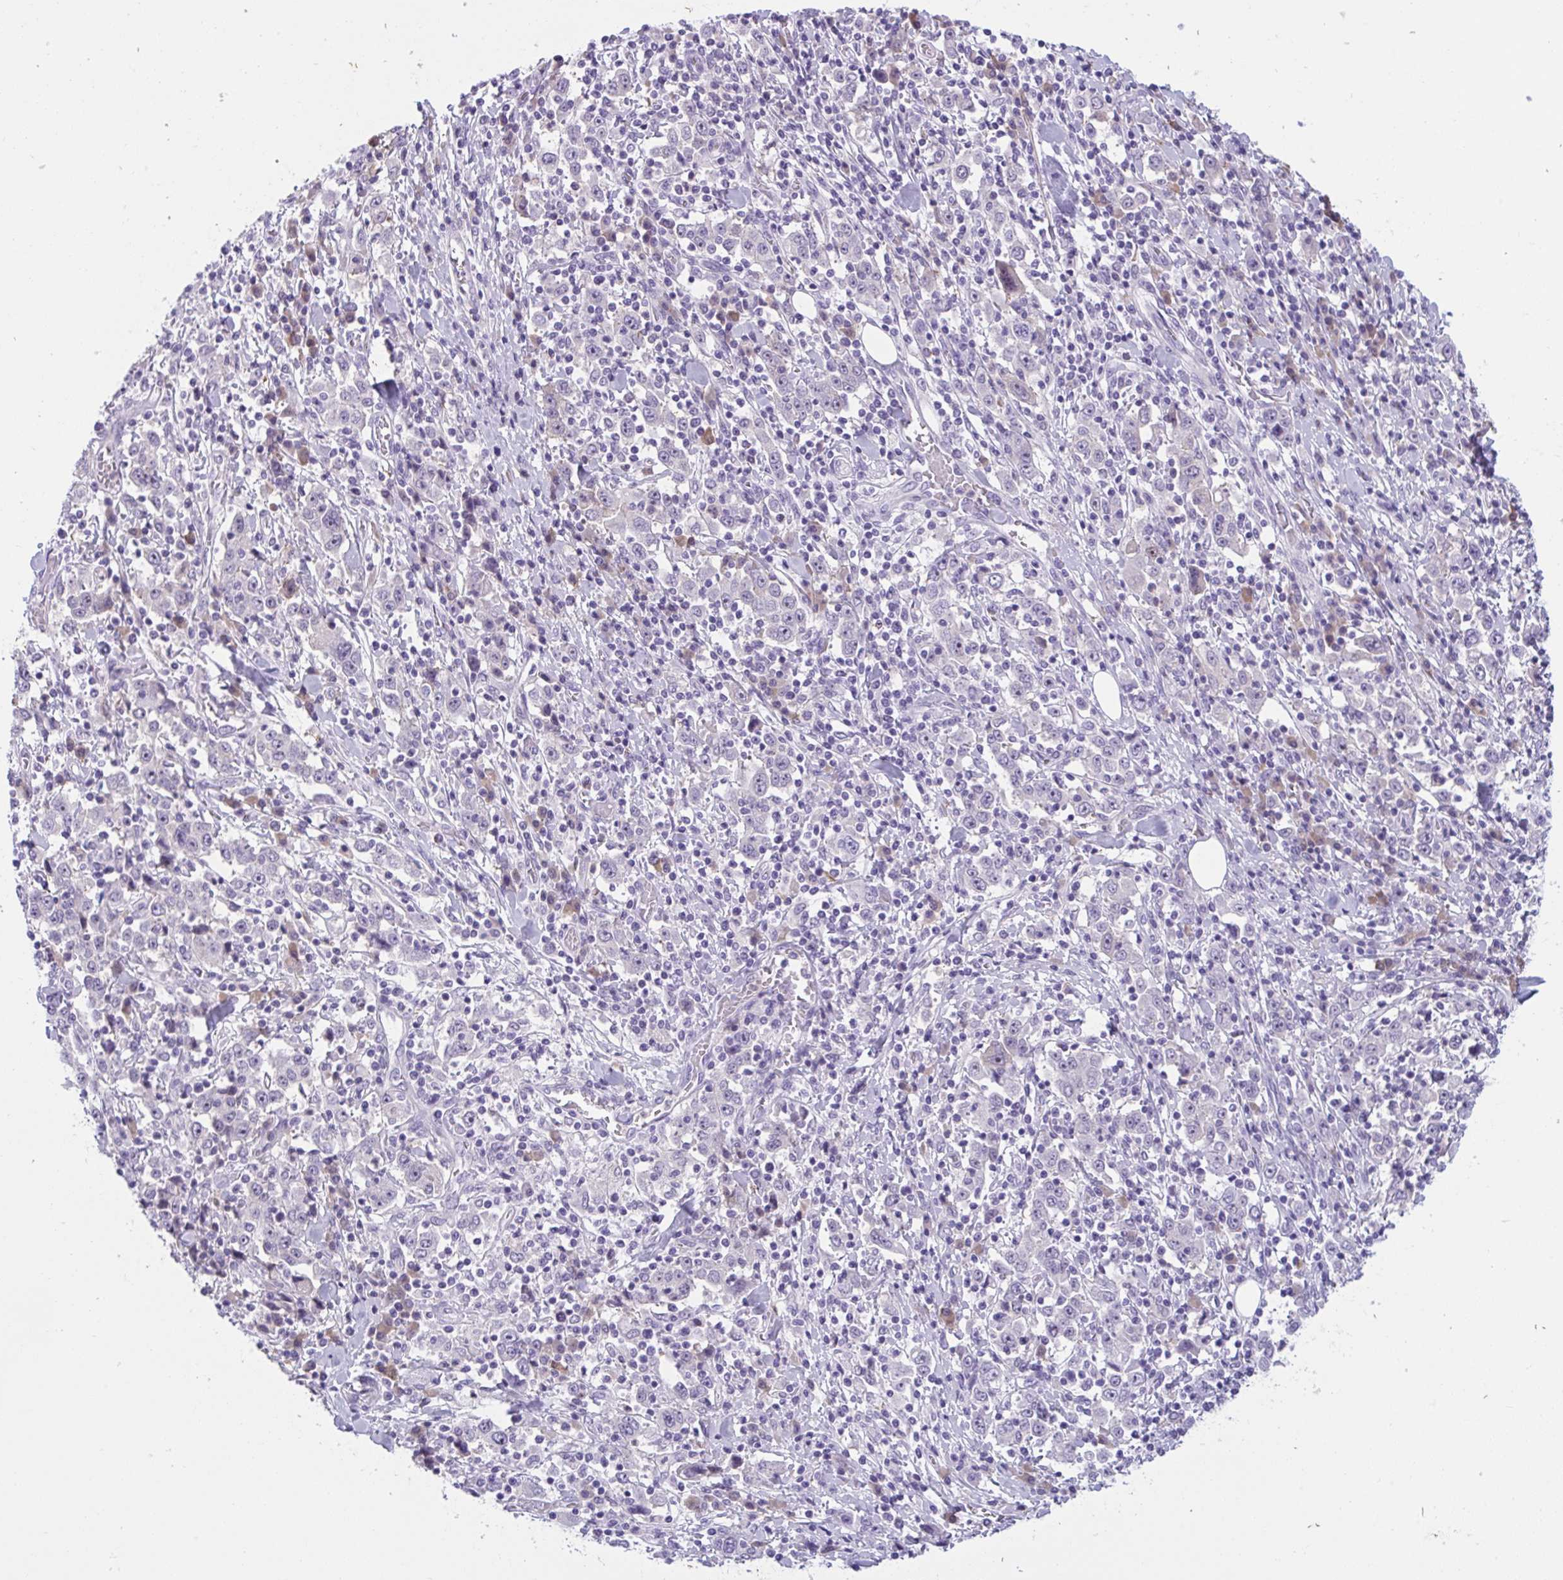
{"staining": {"intensity": "negative", "quantity": "none", "location": "none"}, "tissue": "stomach cancer", "cell_type": "Tumor cells", "image_type": "cancer", "snomed": [{"axis": "morphology", "description": "Normal tissue, NOS"}, {"axis": "morphology", "description": "Adenocarcinoma, NOS"}, {"axis": "topography", "description": "Stomach, upper"}, {"axis": "topography", "description": "Stomach"}], "caption": "Histopathology image shows no protein staining in tumor cells of stomach adenocarcinoma tissue.", "gene": "WNT9B", "patient": {"sex": "male", "age": 59}}